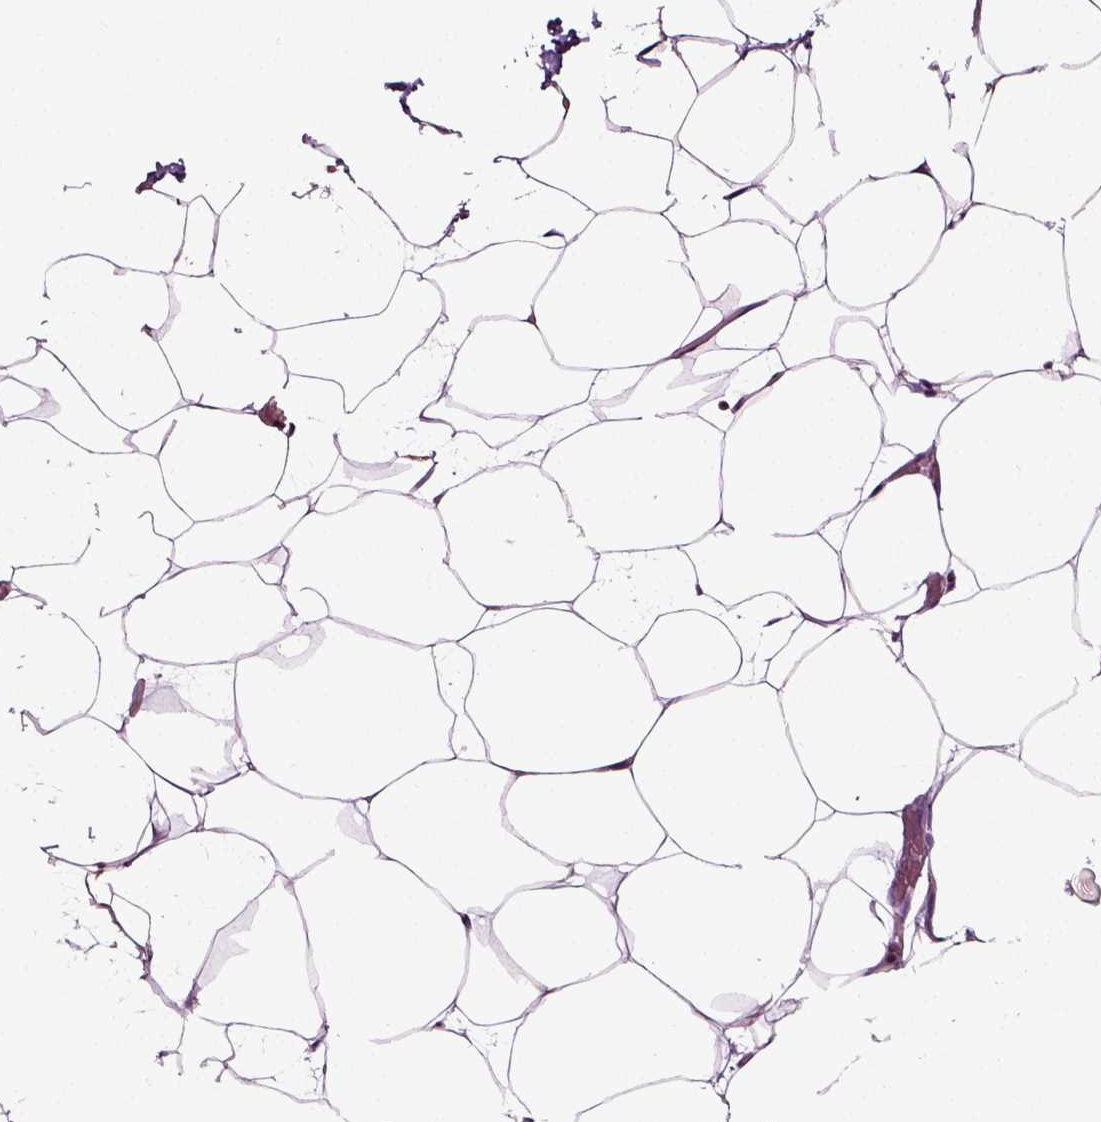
{"staining": {"intensity": "negative", "quantity": "none", "location": "none"}, "tissue": "adipose tissue", "cell_type": "Adipocytes", "image_type": "normal", "snomed": [{"axis": "morphology", "description": "Normal tissue, NOS"}, {"axis": "topography", "description": "Adipose tissue"}], "caption": "DAB immunohistochemical staining of normal adipose tissue reveals no significant positivity in adipocytes.", "gene": "RHOF", "patient": {"sex": "male", "age": 57}}